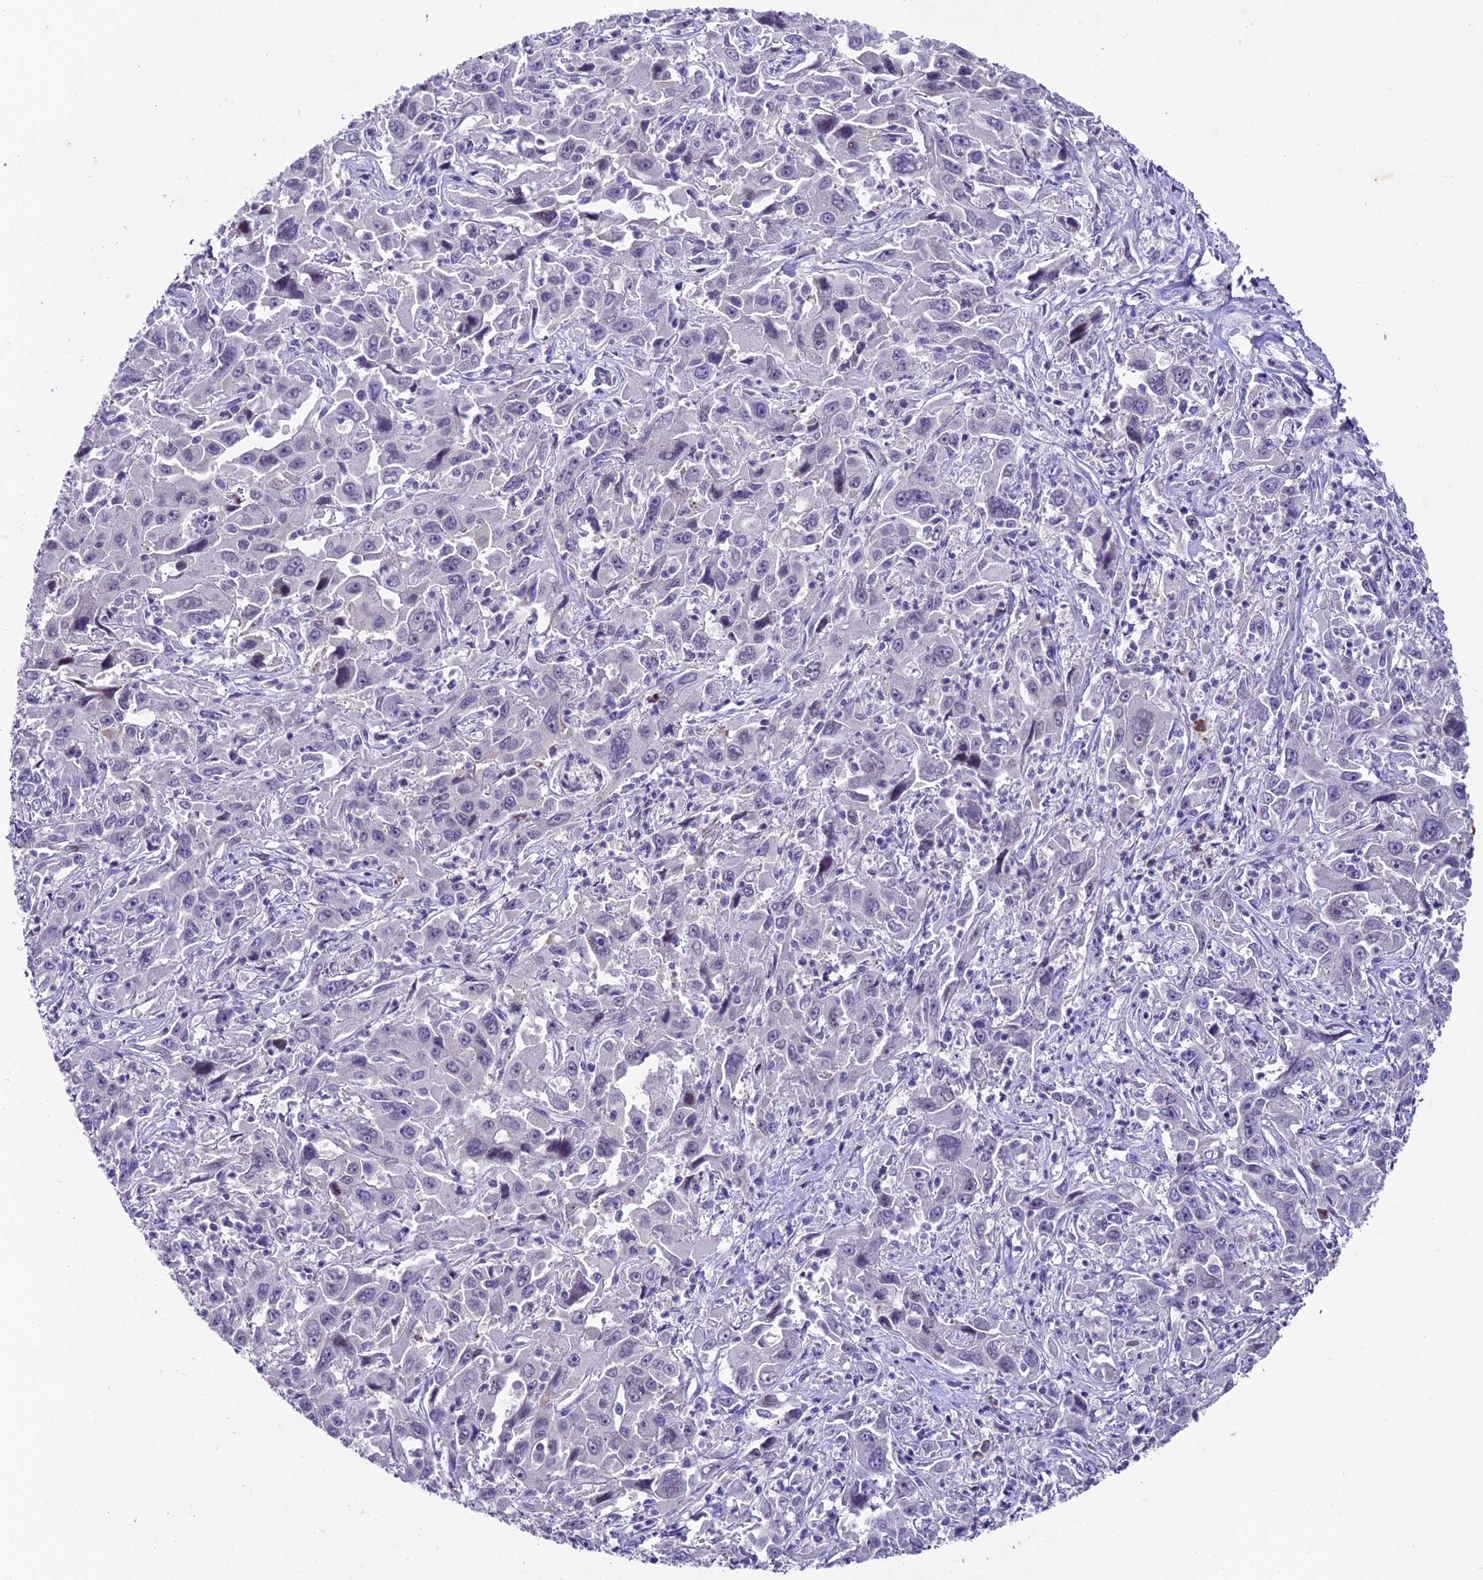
{"staining": {"intensity": "negative", "quantity": "none", "location": "none"}, "tissue": "liver cancer", "cell_type": "Tumor cells", "image_type": "cancer", "snomed": [{"axis": "morphology", "description": "Carcinoma, Hepatocellular, NOS"}, {"axis": "topography", "description": "Liver"}], "caption": "Immunohistochemical staining of human liver cancer (hepatocellular carcinoma) exhibits no significant staining in tumor cells.", "gene": "IFT140", "patient": {"sex": "male", "age": 63}}